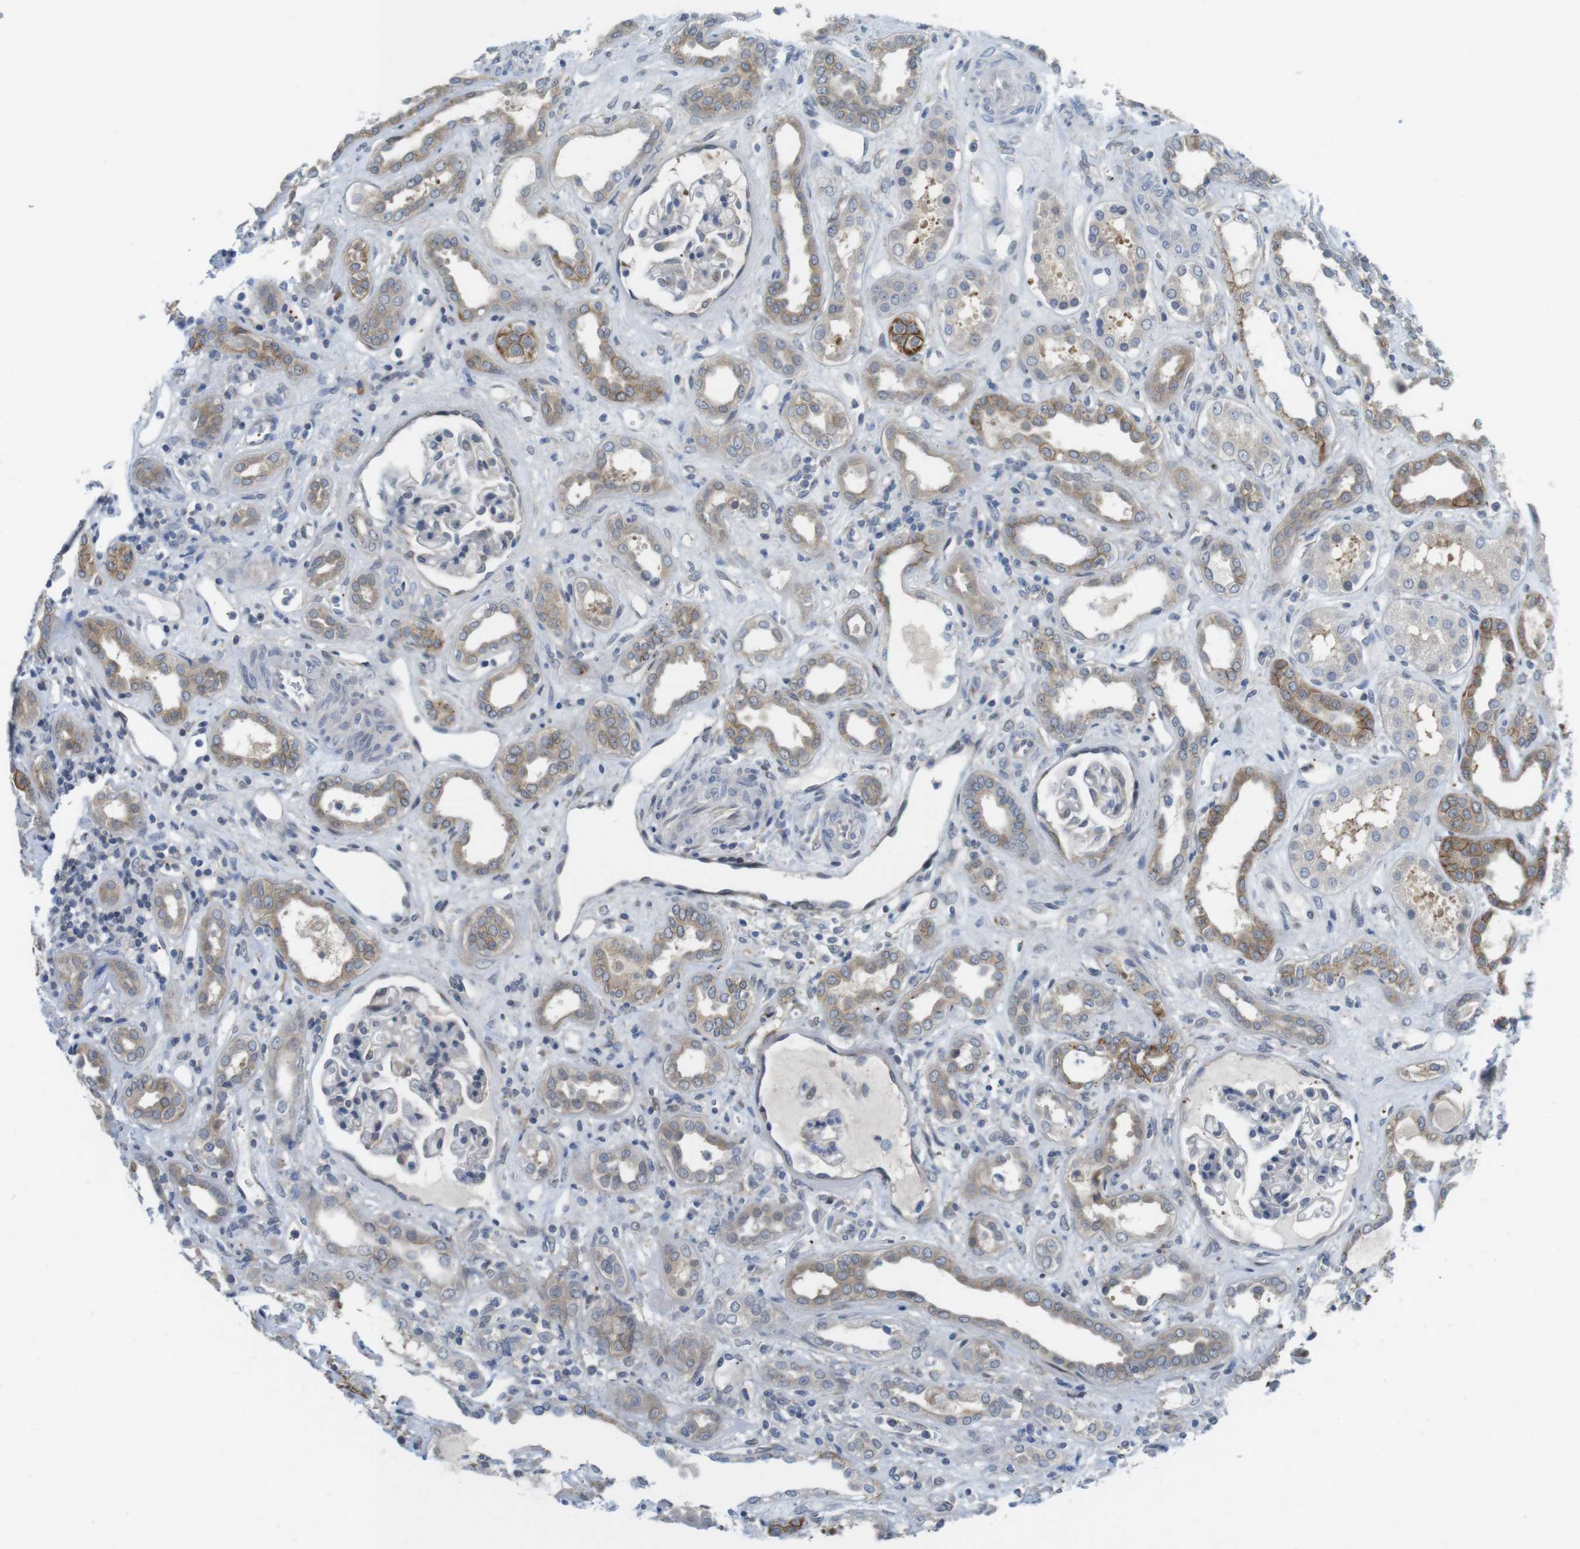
{"staining": {"intensity": "negative", "quantity": "none", "location": "none"}, "tissue": "kidney", "cell_type": "Cells in glomeruli", "image_type": "normal", "snomed": [{"axis": "morphology", "description": "Normal tissue, NOS"}, {"axis": "topography", "description": "Kidney"}], "caption": "Immunohistochemical staining of benign human kidney demonstrates no significant positivity in cells in glomeruli. The staining is performed using DAB (3,3'-diaminobenzidine) brown chromogen with nuclei counter-stained in using hematoxylin.", "gene": "CASP2", "patient": {"sex": "male", "age": 59}}